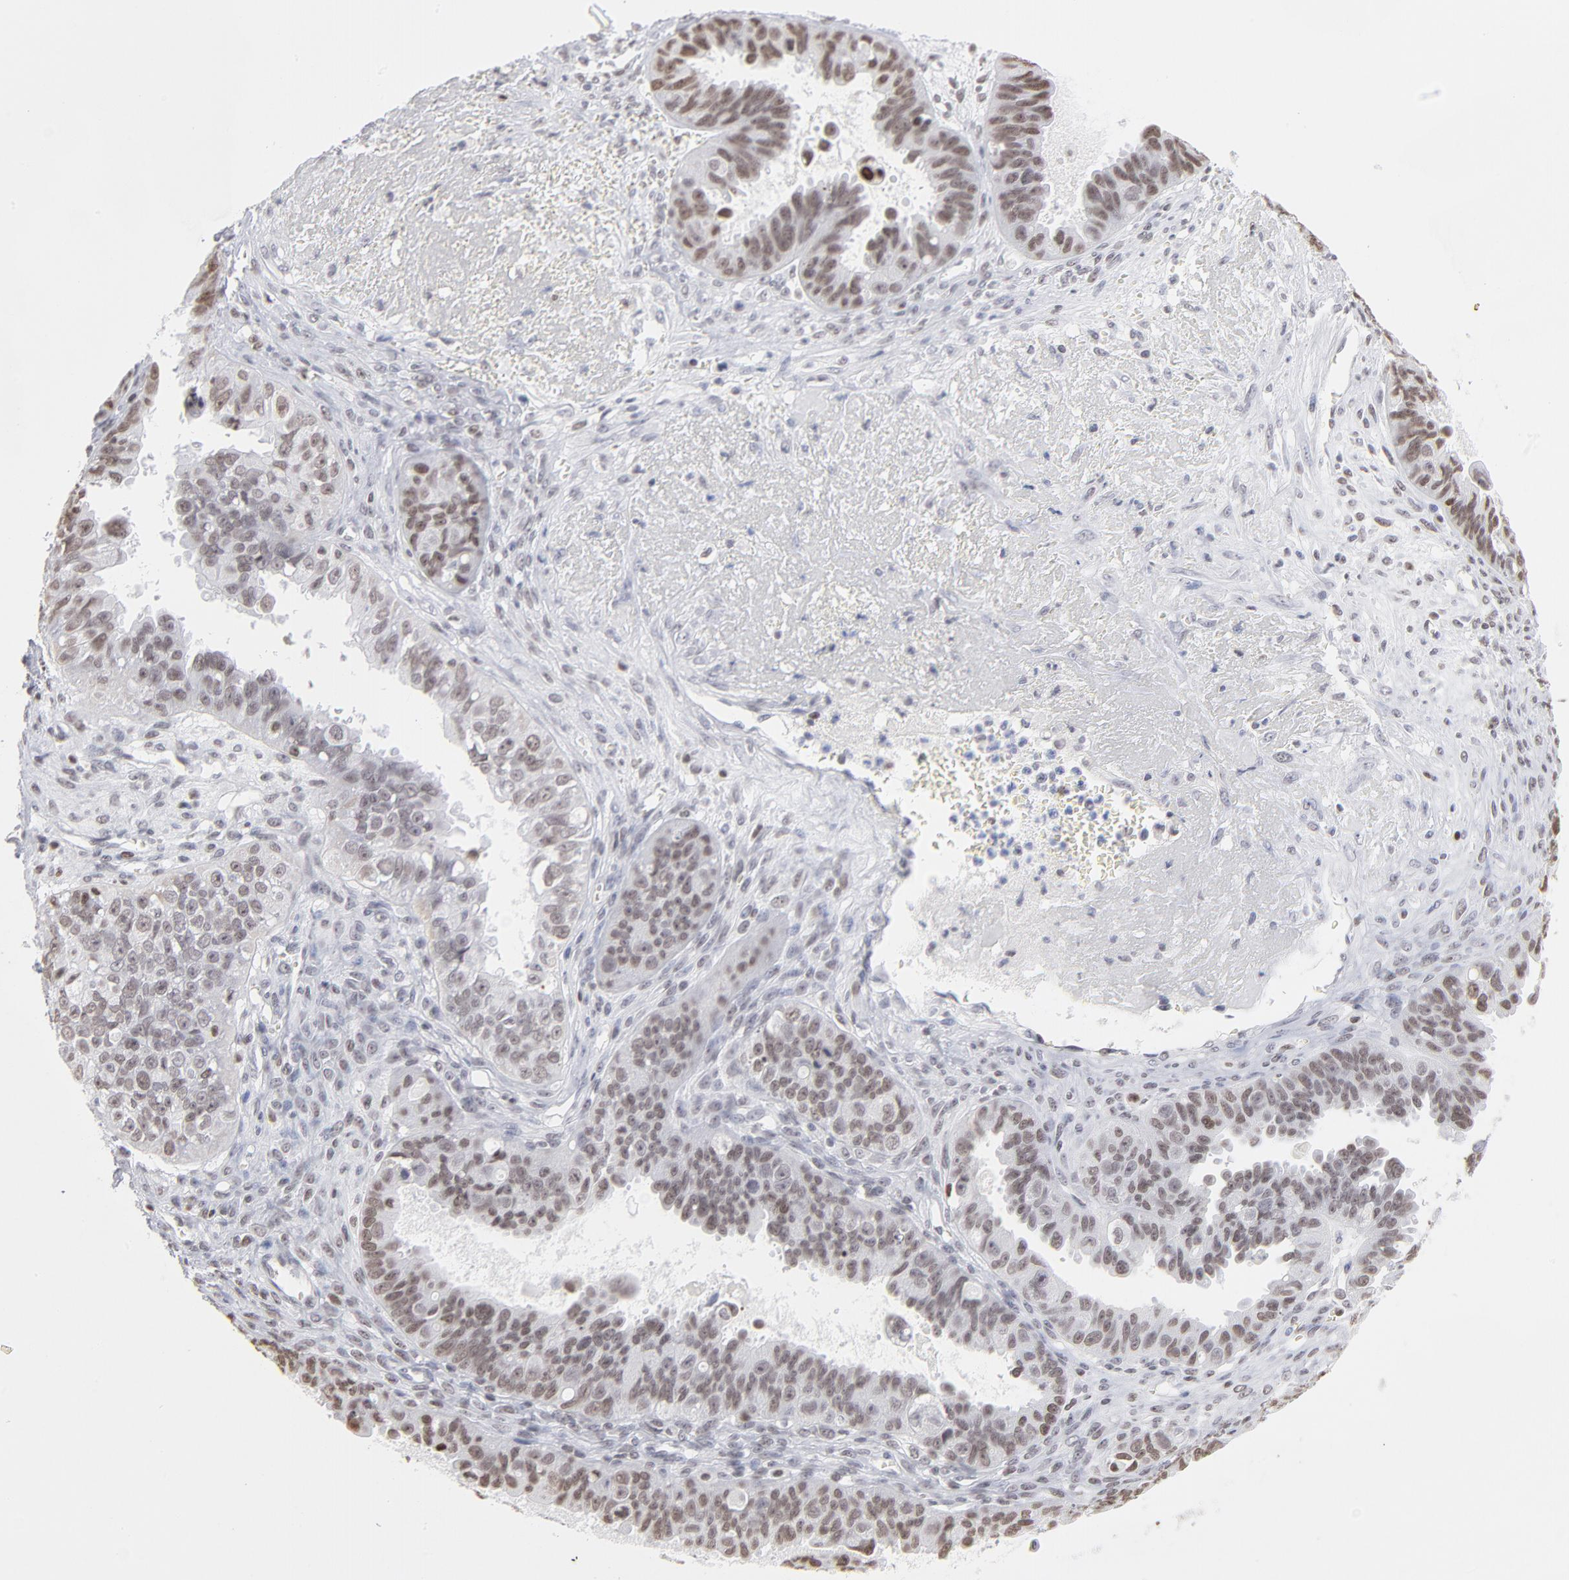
{"staining": {"intensity": "moderate", "quantity": ">75%", "location": "nuclear"}, "tissue": "ovarian cancer", "cell_type": "Tumor cells", "image_type": "cancer", "snomed": [{"axis": "morphology", "description": "Carcinoma, endometroid"}, {"axis": "topography", "description": "Ovary"}], "caption": "This photomicrograph displays ovarian cancer (endometroid carcinoma) stained with IHC to label a protein in brown. The nuclear of tumor cells show moderate positivity for the protein. Nuclei are counter-stained blue.", "gene": "PARP1", "patient": {"sex": "female", "age": 85}}